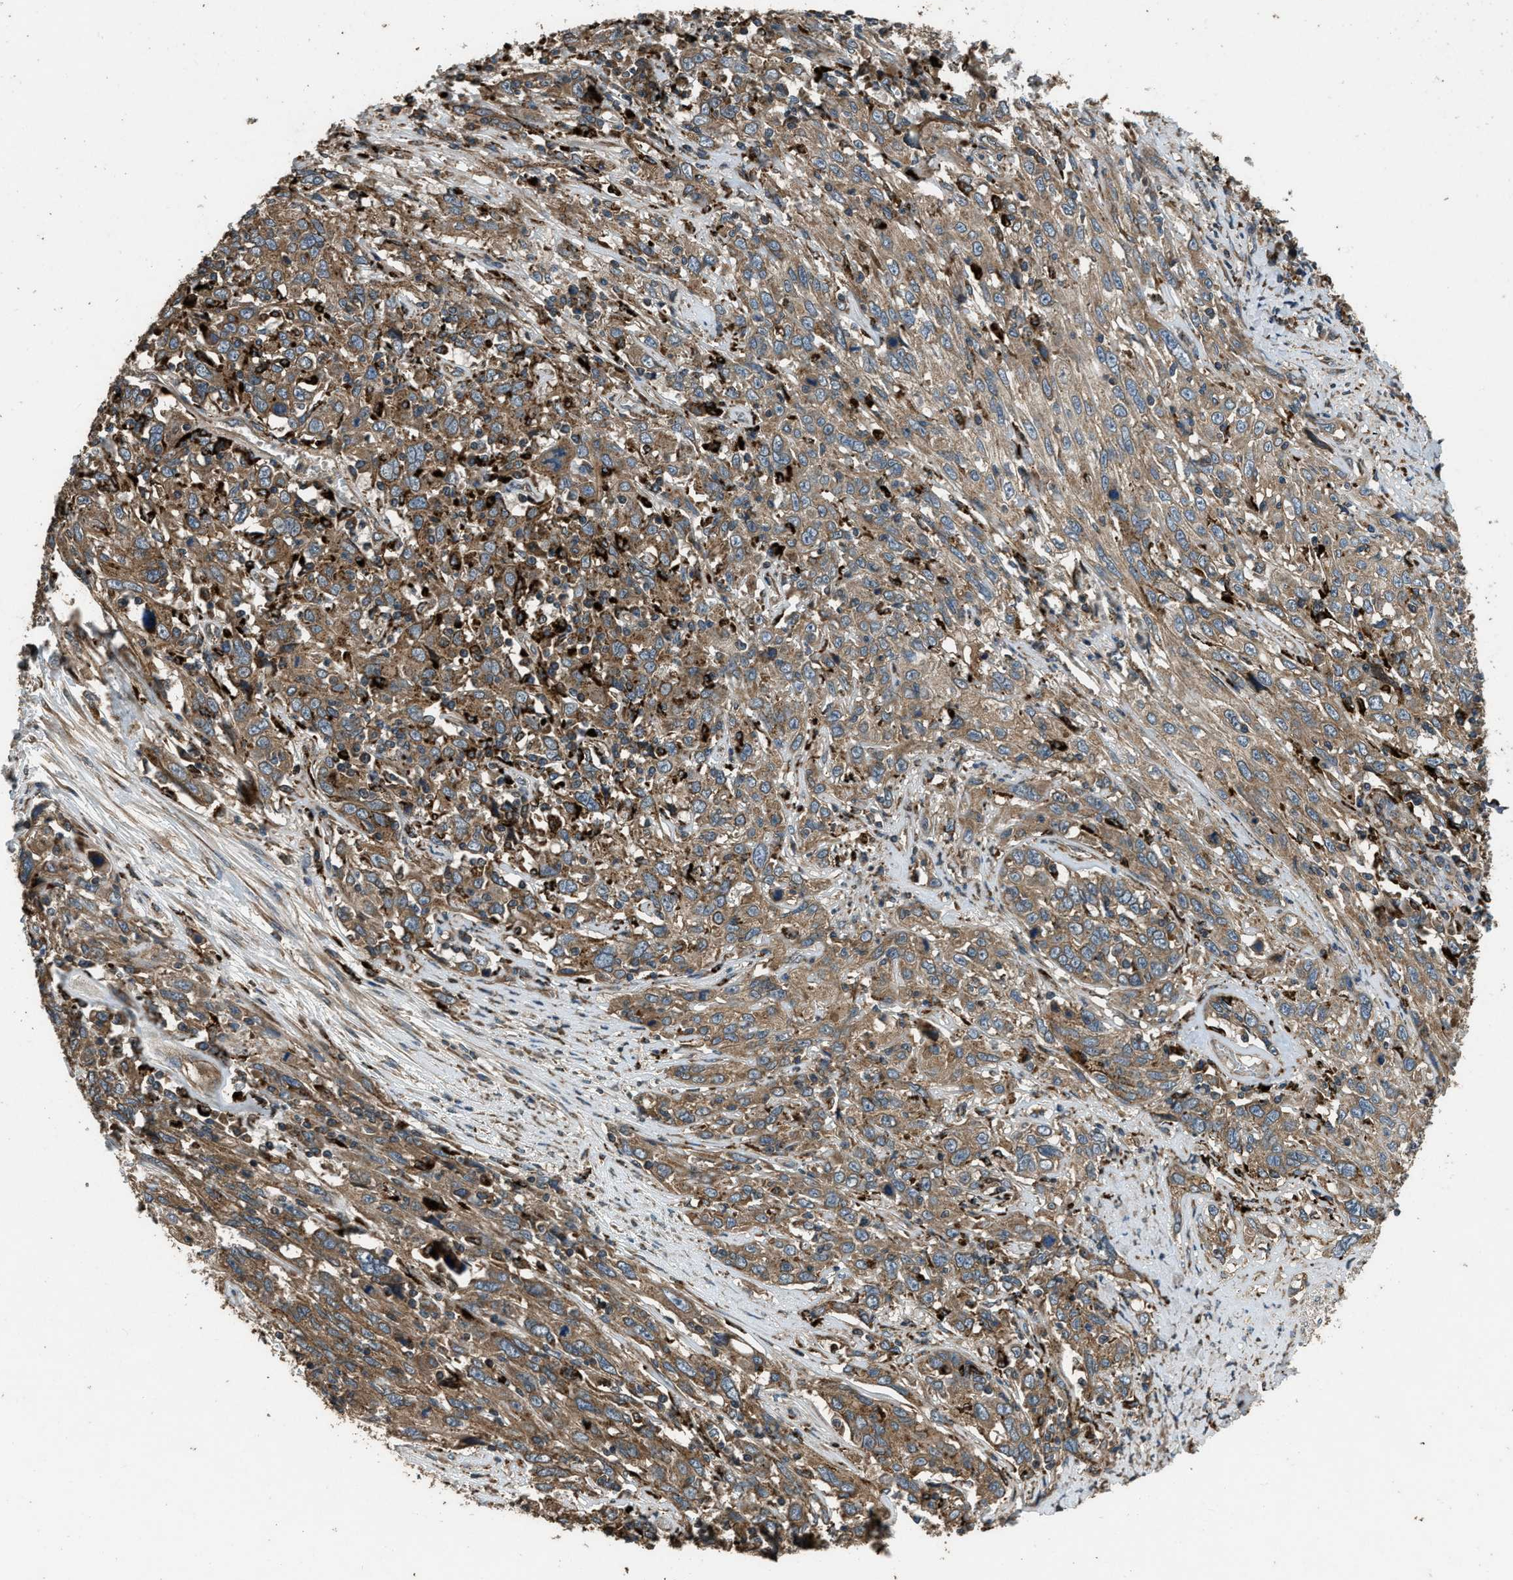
{"staining": {"intensity": "moderate", "quantity": ">75%", "location": "cytoplasmic/membranous"}, "tissue": "cervical cancer", "cell_type": "Tumor cells", "image_type": "cancer", "snomed": [{"axis": "morphology", "description": "Squamous cell carcinoma, NOS"}, {"axis": "topography", "description": "Cervix"}], "caption": "Moderate cytoplasmic/membranous protein expression is appreciated in about >75% of tumor cells in cervical cancer (squamous cell carcinoma).", "gene": "GGH", "patient": {"sex": "female", "age": 46}}